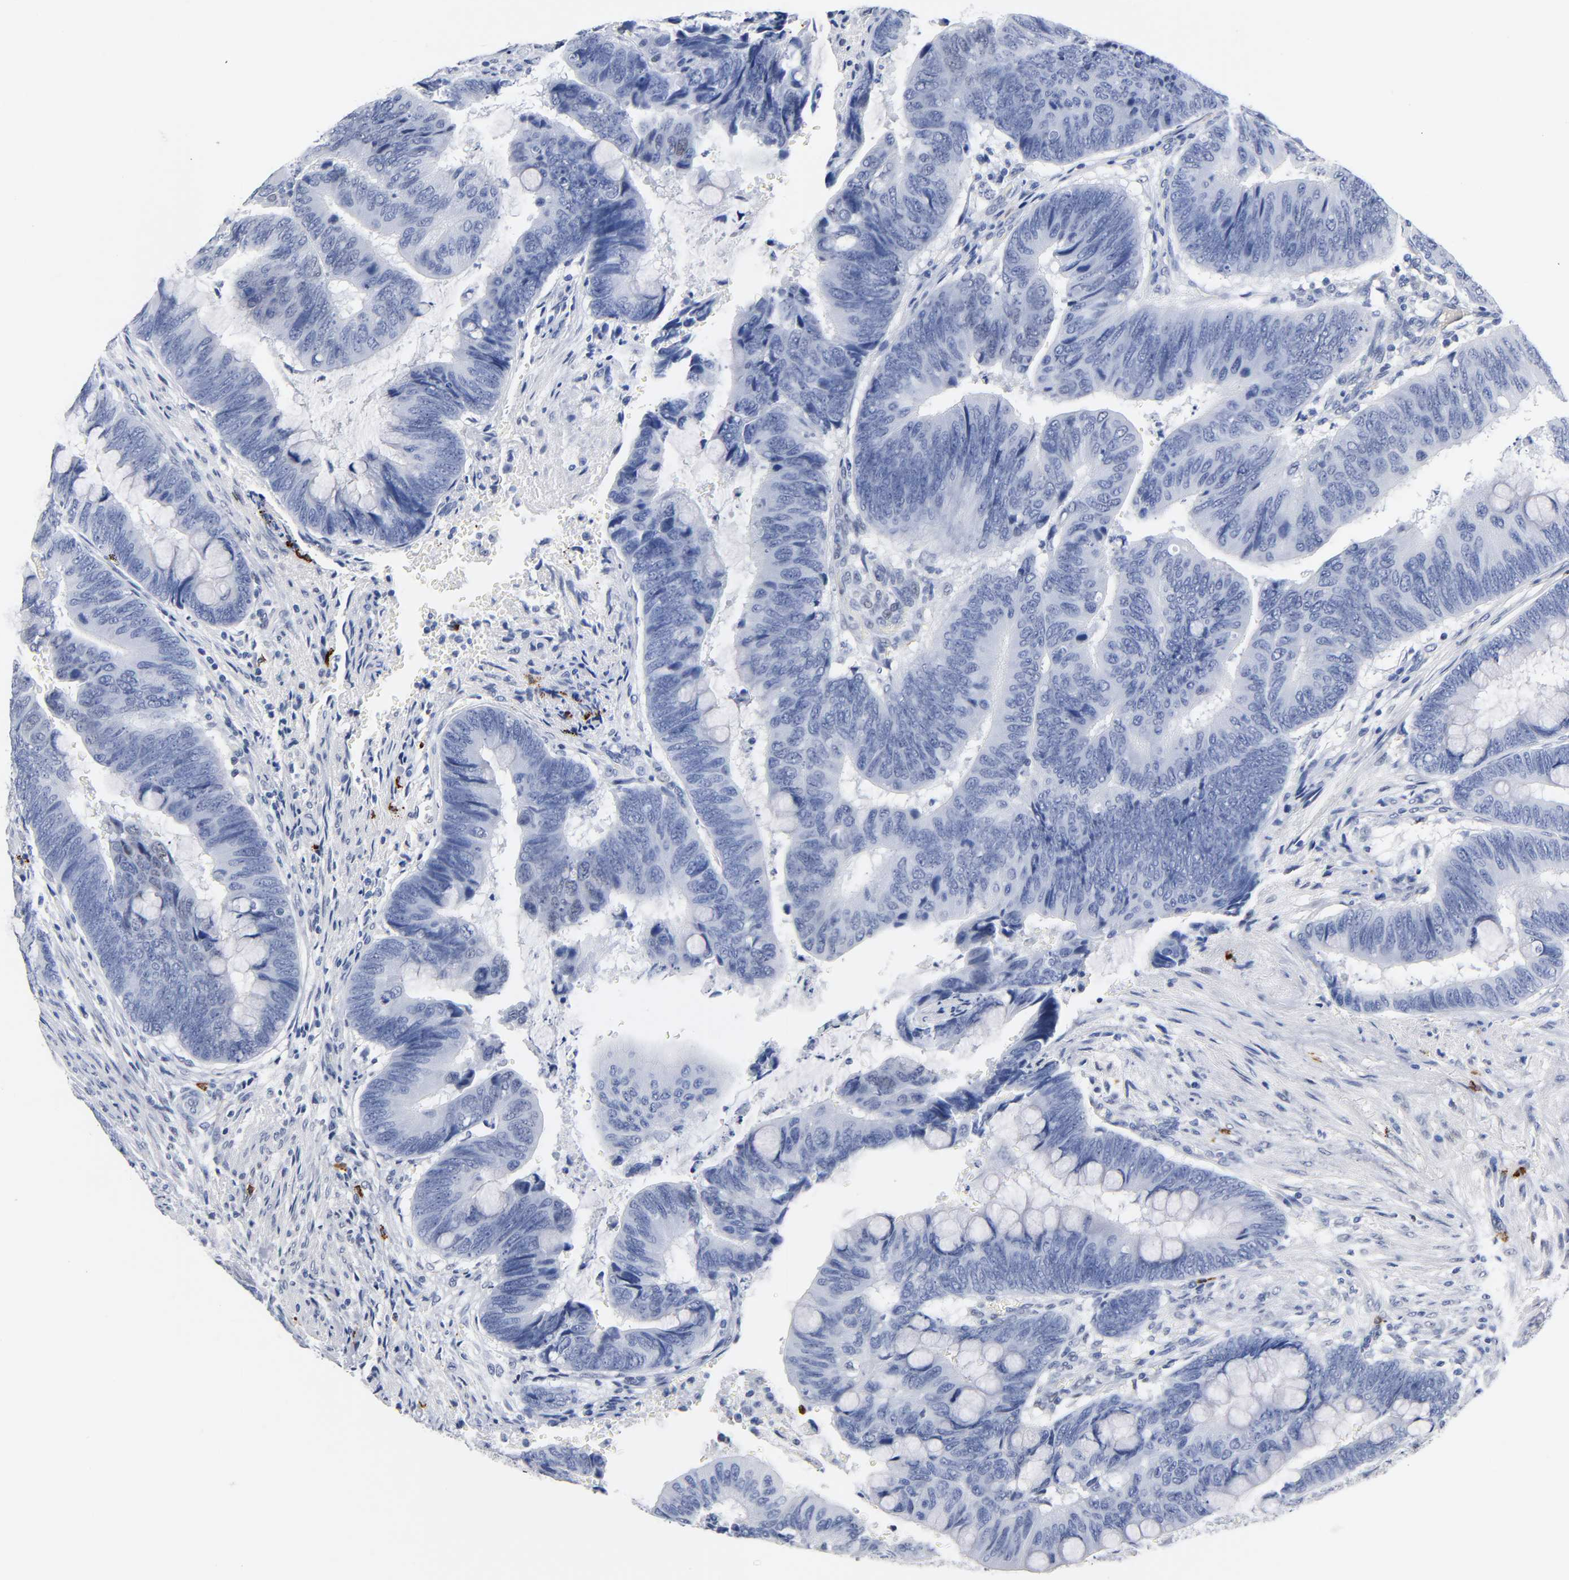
{"staining": {"intensity": "negative", "quantity": "none", "location": "none"}, "tissue": "colorectal cancer", "cell_type": "Tumor cells", "image_type": "cancer", "snomed": [{"axis": "morphology", "description": "Normal tissue, NOS"}, {"axis": "morphology", "description": "Adenocarcinoma, NOS"}, {"axis": "topography", "description": "Rectum"}], "caption": "Tumor cells show no significant expression in colorectal adenocarcinoma.", "gene": "NAB2", "patient": {"sex": "male", "age": 92}}